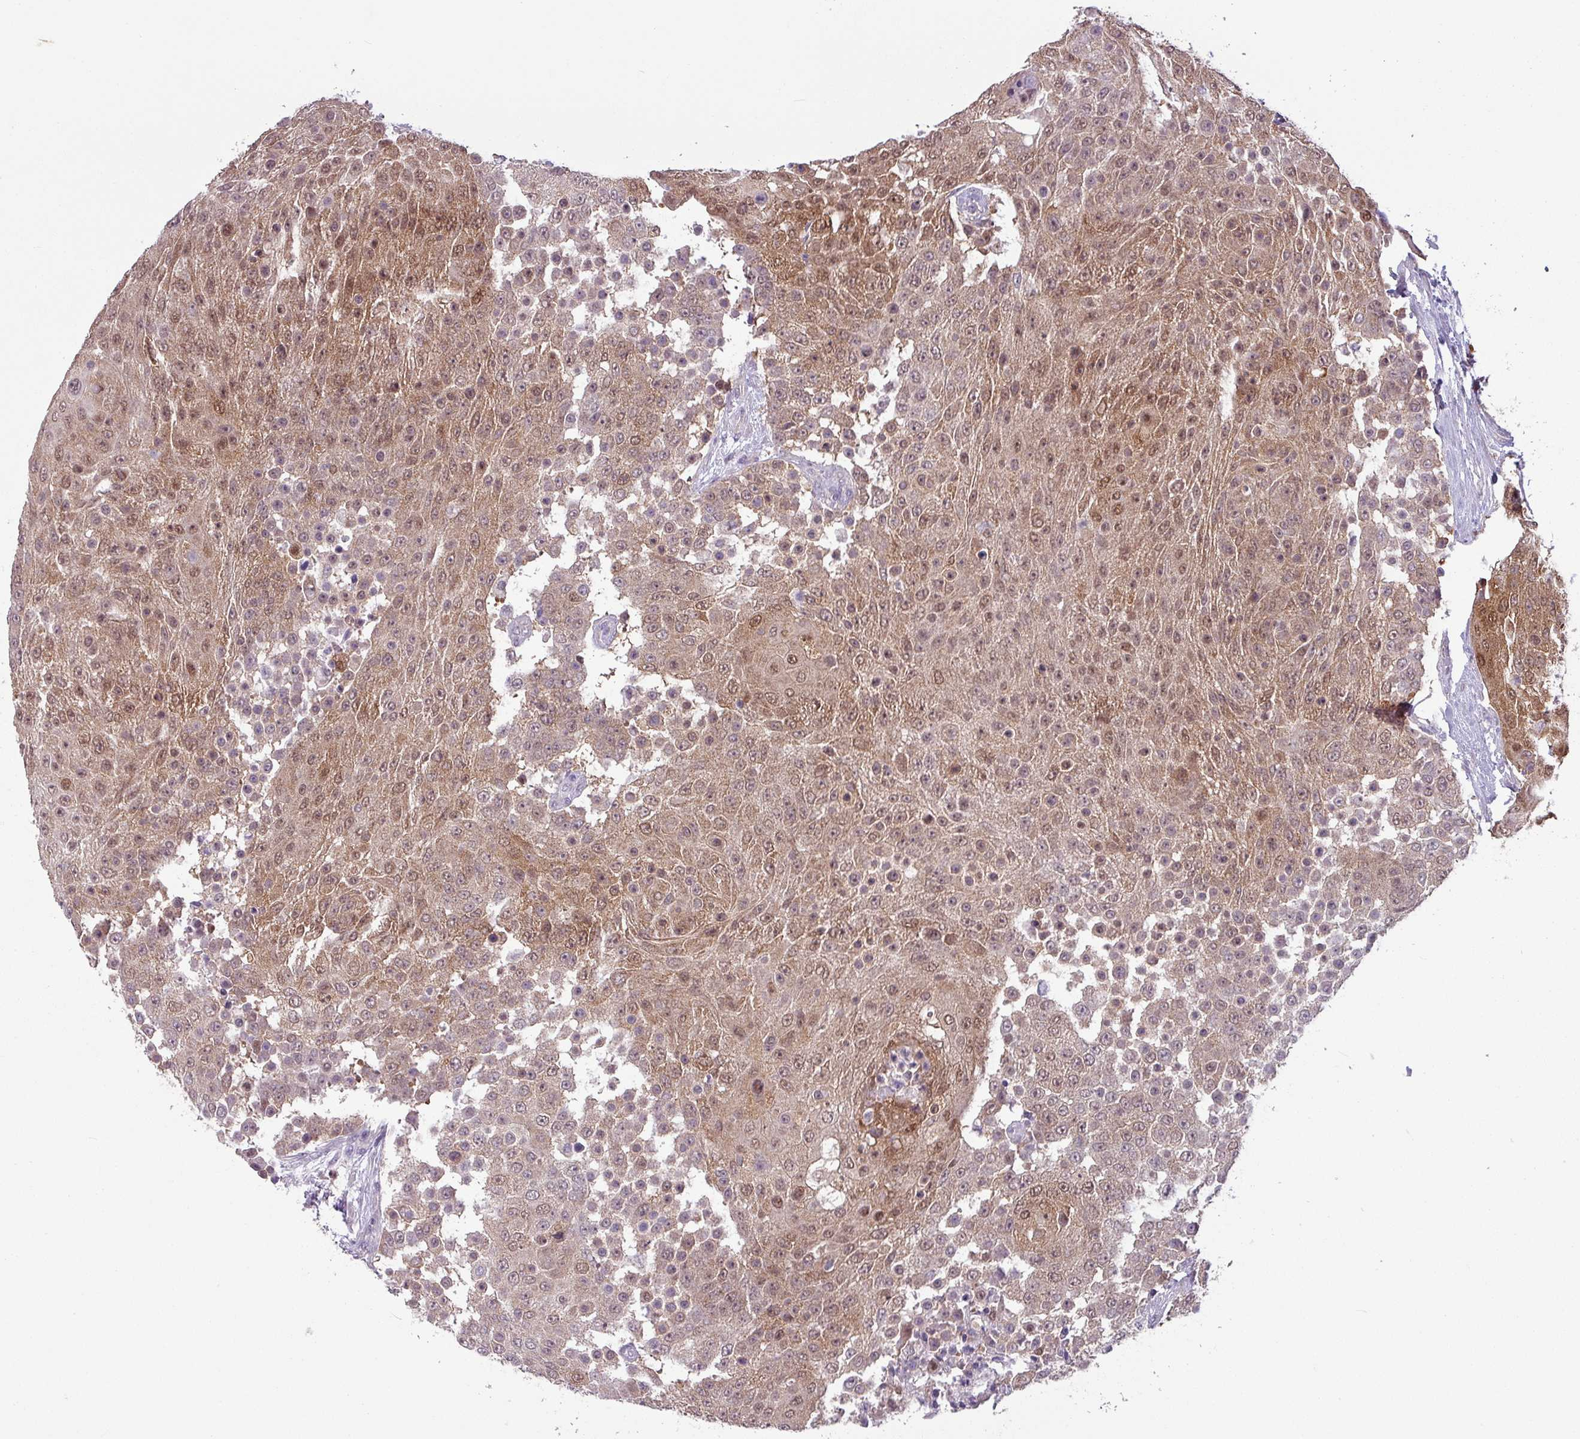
{"staining": {"intensity": "moderate", "quantity": ">75%", "location": "cytoplasmic/membranous,nuclear"}, "tissue": "urothelial cancer", "cell_type": "Tumor cells", "image_type": "cancer", "snomed": [{"axis": "morphology", "description": "Urothelial carcinoma, High grade"}, {"axis": "topography", "description": "Urinary bladder"}], "caption": "Urothelial cancer was stained to show a protein in brown. There is medium levels of moderate cytoplasmic/membranous and nuclear positivity in approximately >75% of tumor cells.", "gene": "TTLL12", "patient": {"sex": "female", "age": 63}}